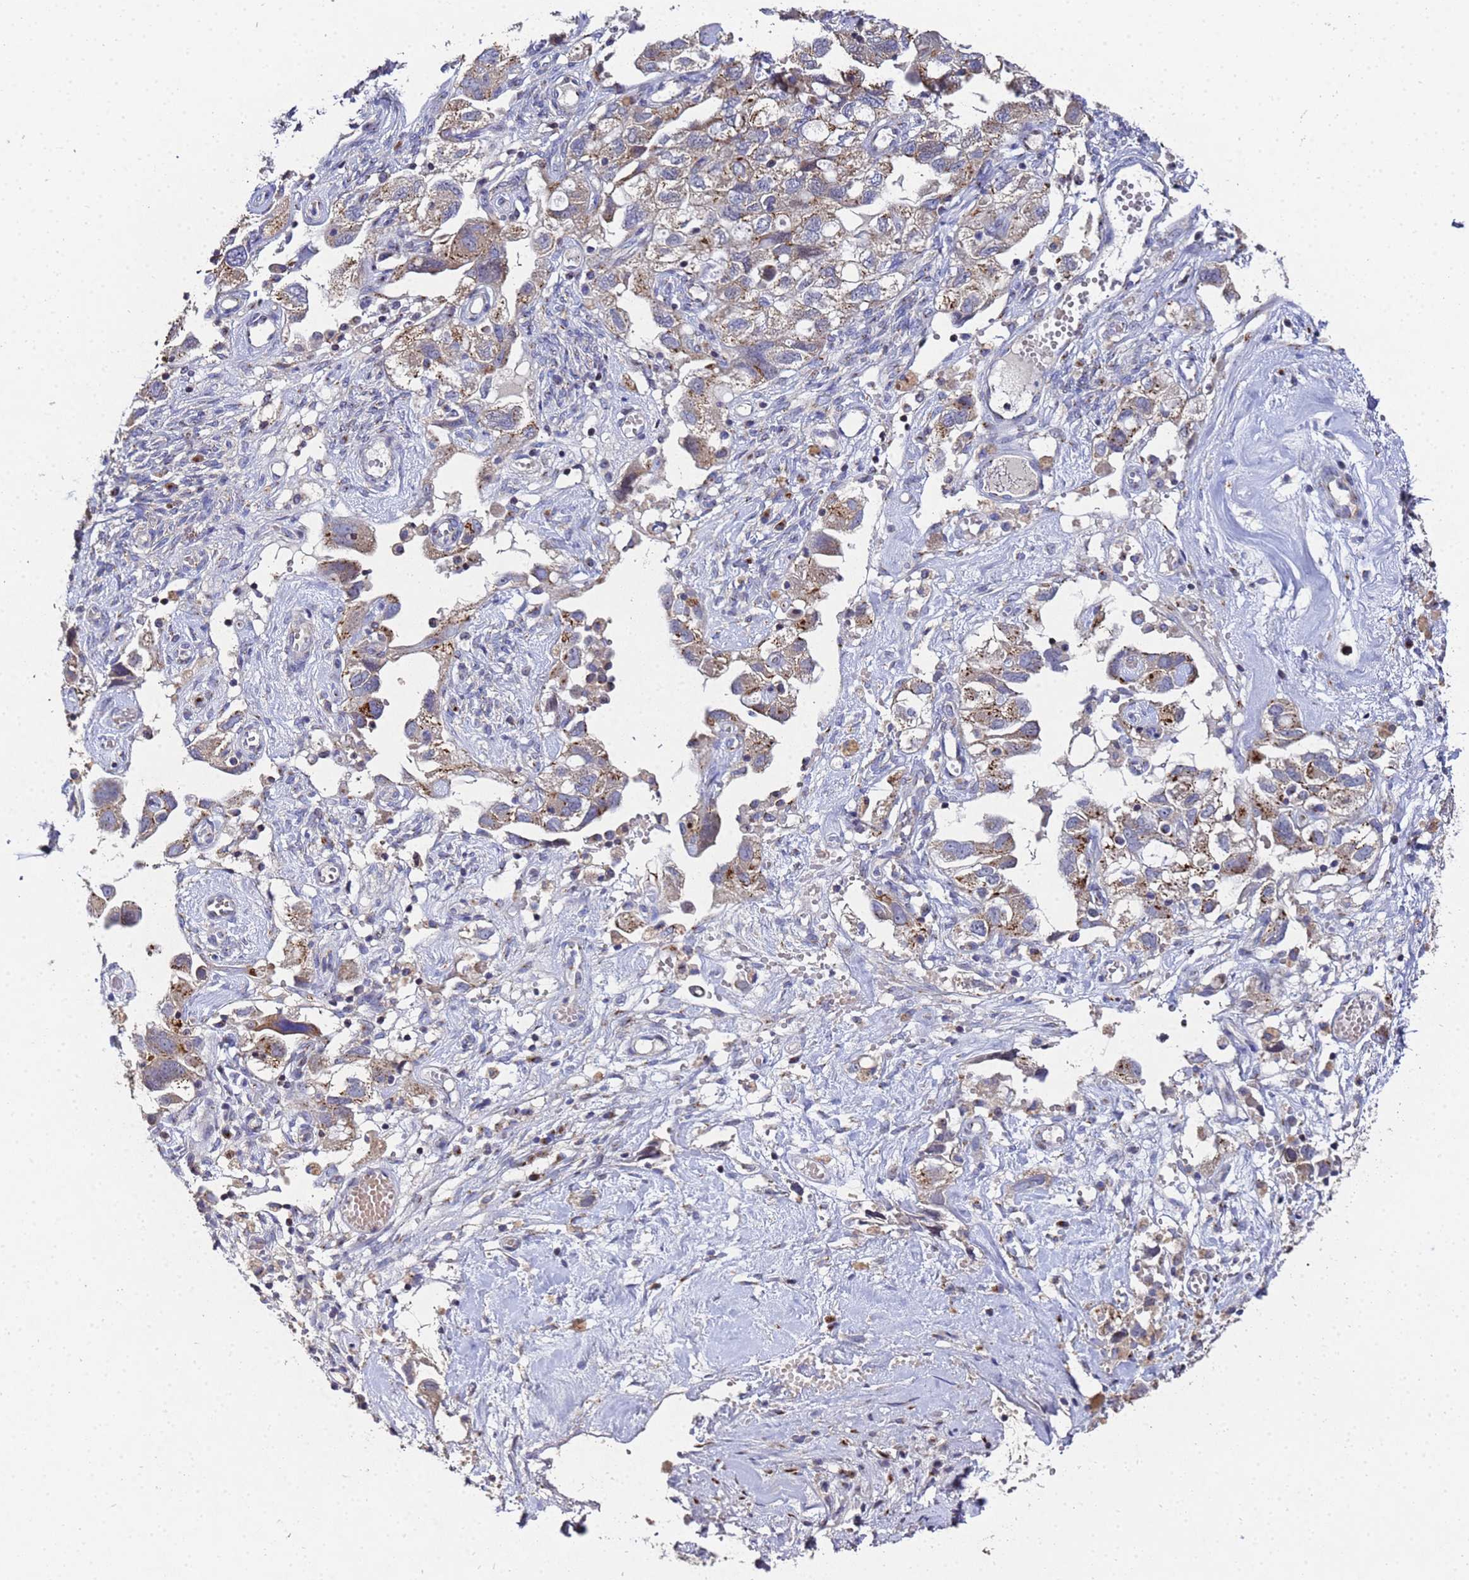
{"staining": {"intensity": "weak", "quantity": "25%-75%", "location": "cytoplasmic/membranous"}, "tissue": "ovarian cancer", "cell_type": "Tumor cells", "image_type": "cancer", "snomed": [{"axis": "morphology", "description": "Carcinoma, NOS"}, {"axis": "morphology", "description": "Cystadenocarcinoma, serous, NOS"}, {"axis": "topography", "description": "Ovary"}], "caption": "Tumor cells exhibit low levels of weak cytoplasmic/membranous positivity in approximately 25%-75% of cells in ovarian serous cystadenocarcinoma. The staining is performed using DAB (3,3'-diaminobenzidine) brown chromogen to label protein expression. The nuclei are counter-stained blue using hematoxylin.", "gene": "NSUN6", "patient": {"sex": "female", "age": 69}}